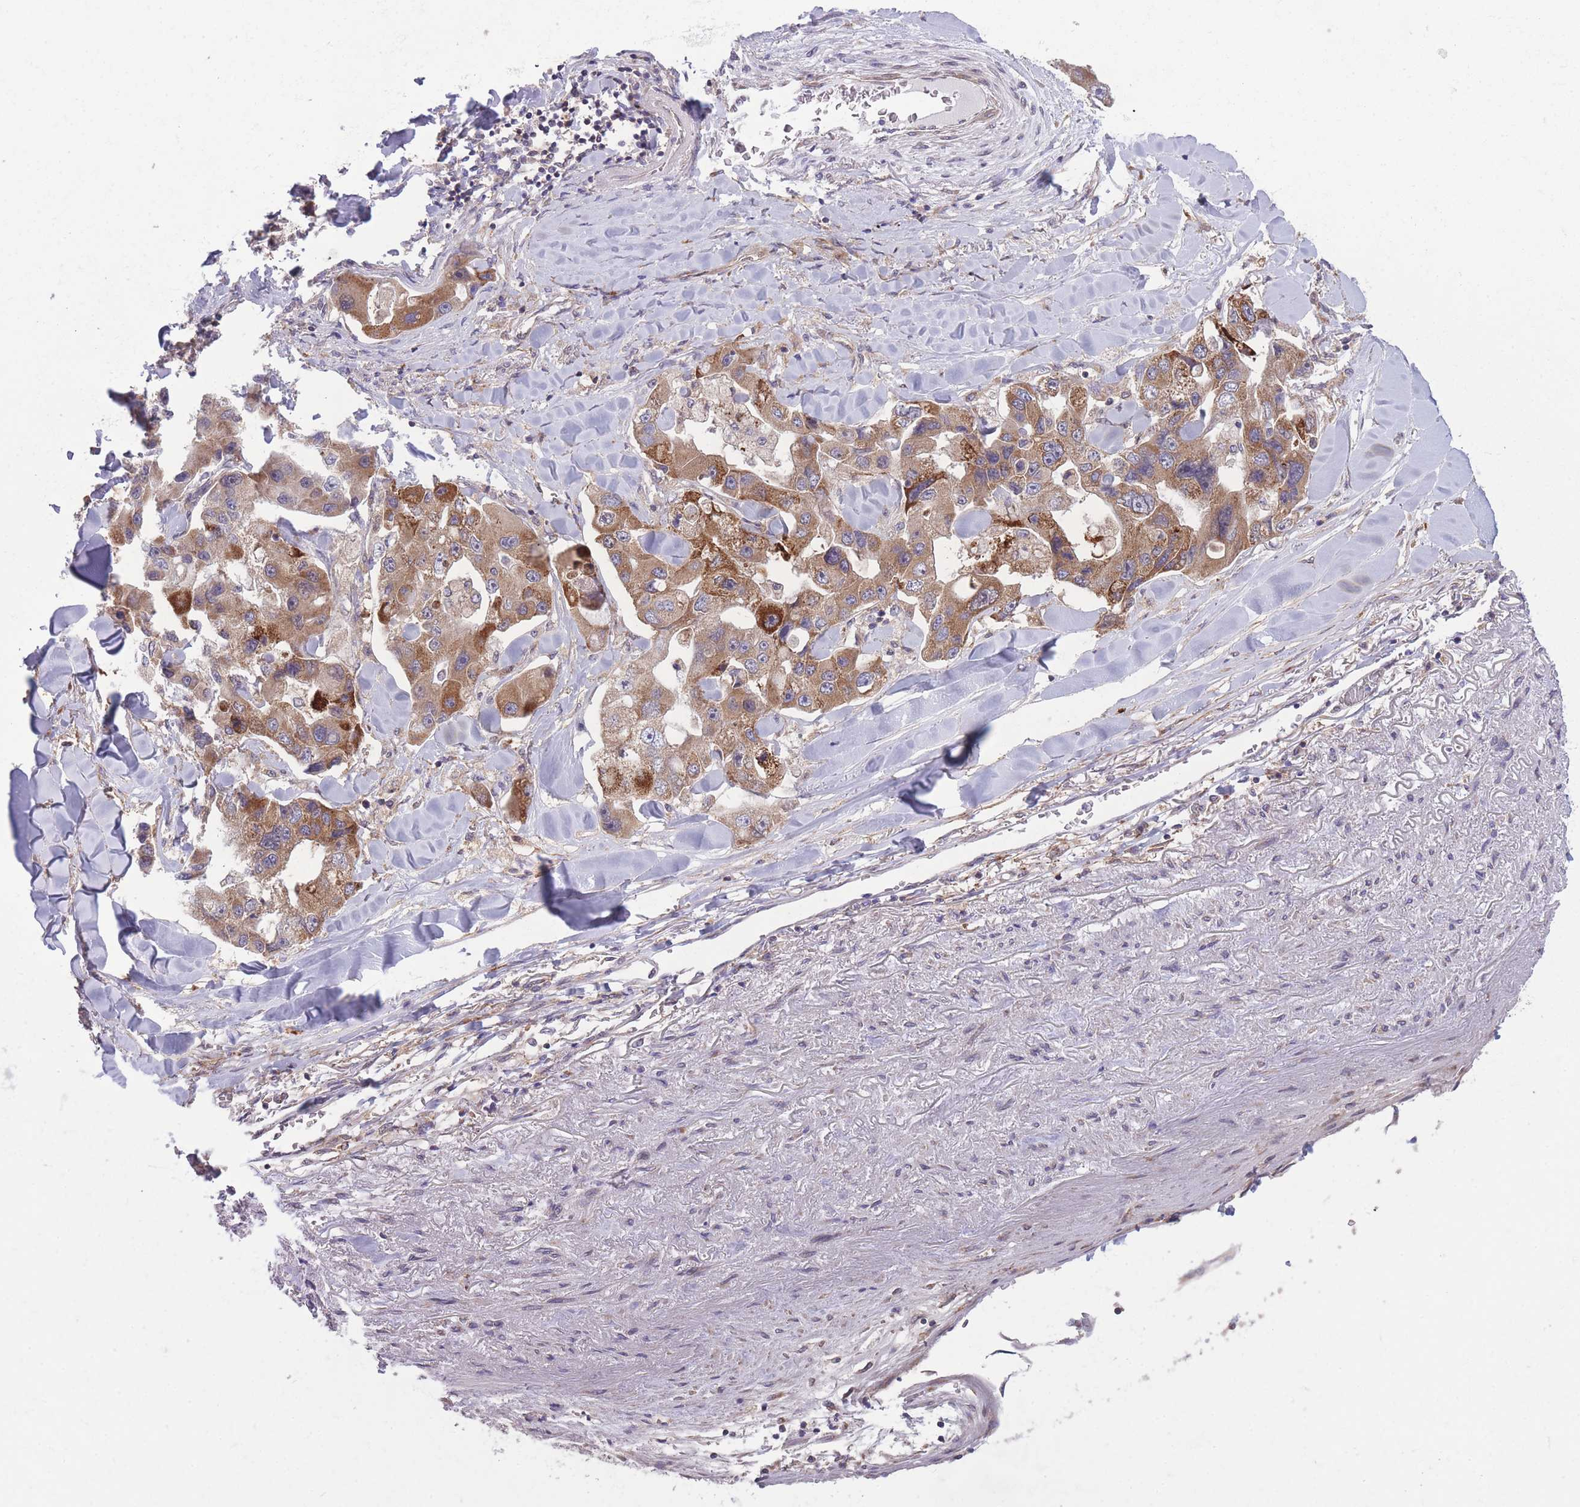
{"staining": {"intensity": "moderate", "quantity": ">75%", "location": "cytoplasmic/membranous"}, "tissue": "lung cancer", "cell_type": "Tumor cells", "image_type": "cancer", "snomed": [{"axis": "morphology", "description": "Adenocarcinoma, NOS"}, {"axis": "topography", "description": "Lung"}], "caption": "The micrograph demonstrates a brown stain indicating the presence of a protein in the cytoplasmic/membranous of tumor cells in adenocarcinoma (lung).", "gene": "CCT6B", "patient": {"sex": "female", "age": 54}}